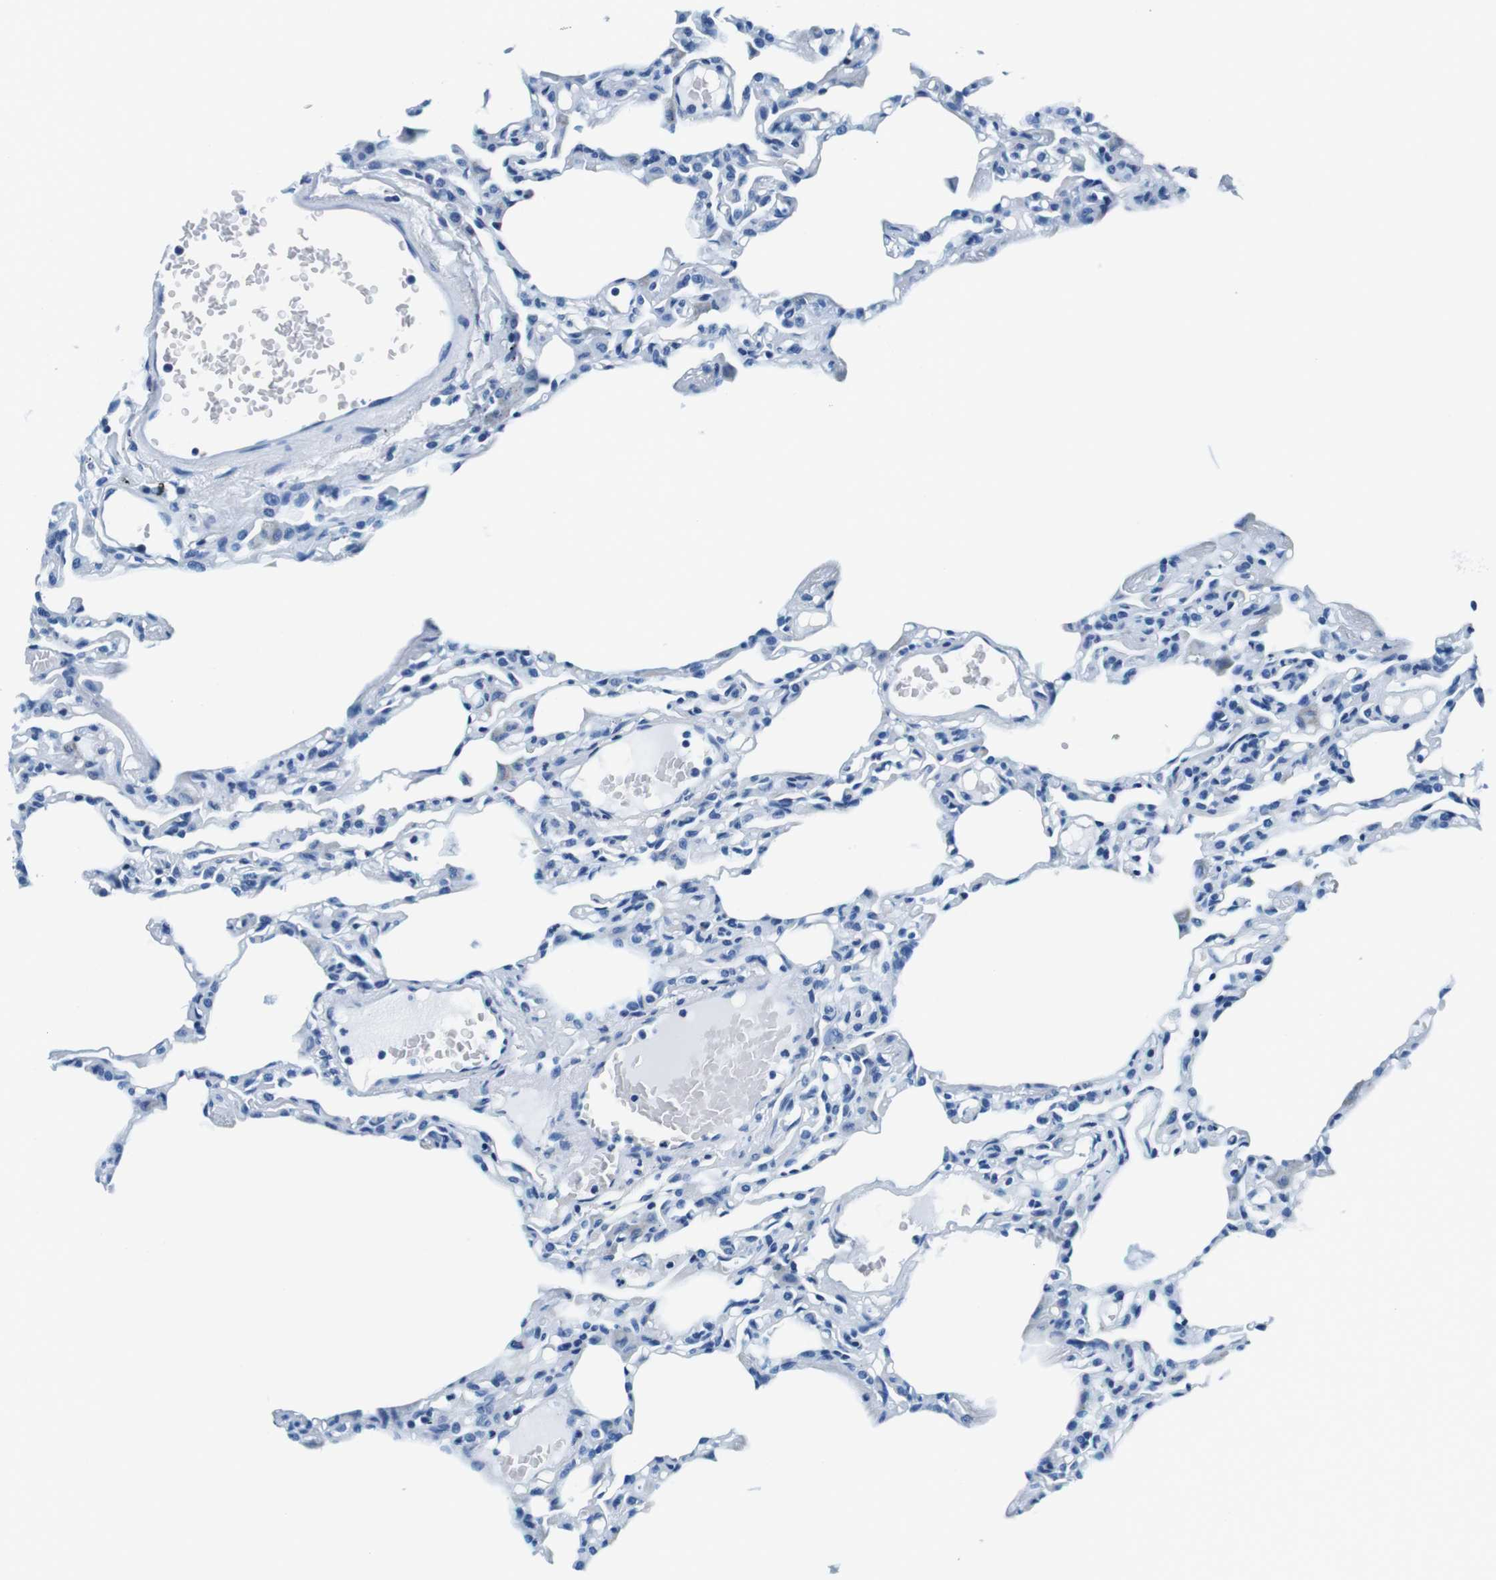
{"staining": {"intensity": "negative", "quantity": "none", "location": "none"}, "tissue": "lung", "cell_type": "Alveolar cells", "image_type": "normal", "snomed": [{"axis": "morphology", "description": "Normal tissue, NOS"}, {"axis": "topography", "description": "Lung"}], "caption": "Immunohistochemistry (IHC) histopathology image of normal lung stained for a protein (brown), which exhibits no positivity in alveolar cells. (Brightfield microscopy of DAB (3,3'-diaminobenzidine) immunohistochemistry (IHC) at high magnification).", "gene": "ELANE", "patient": {"sex": "female", "age": 49}}